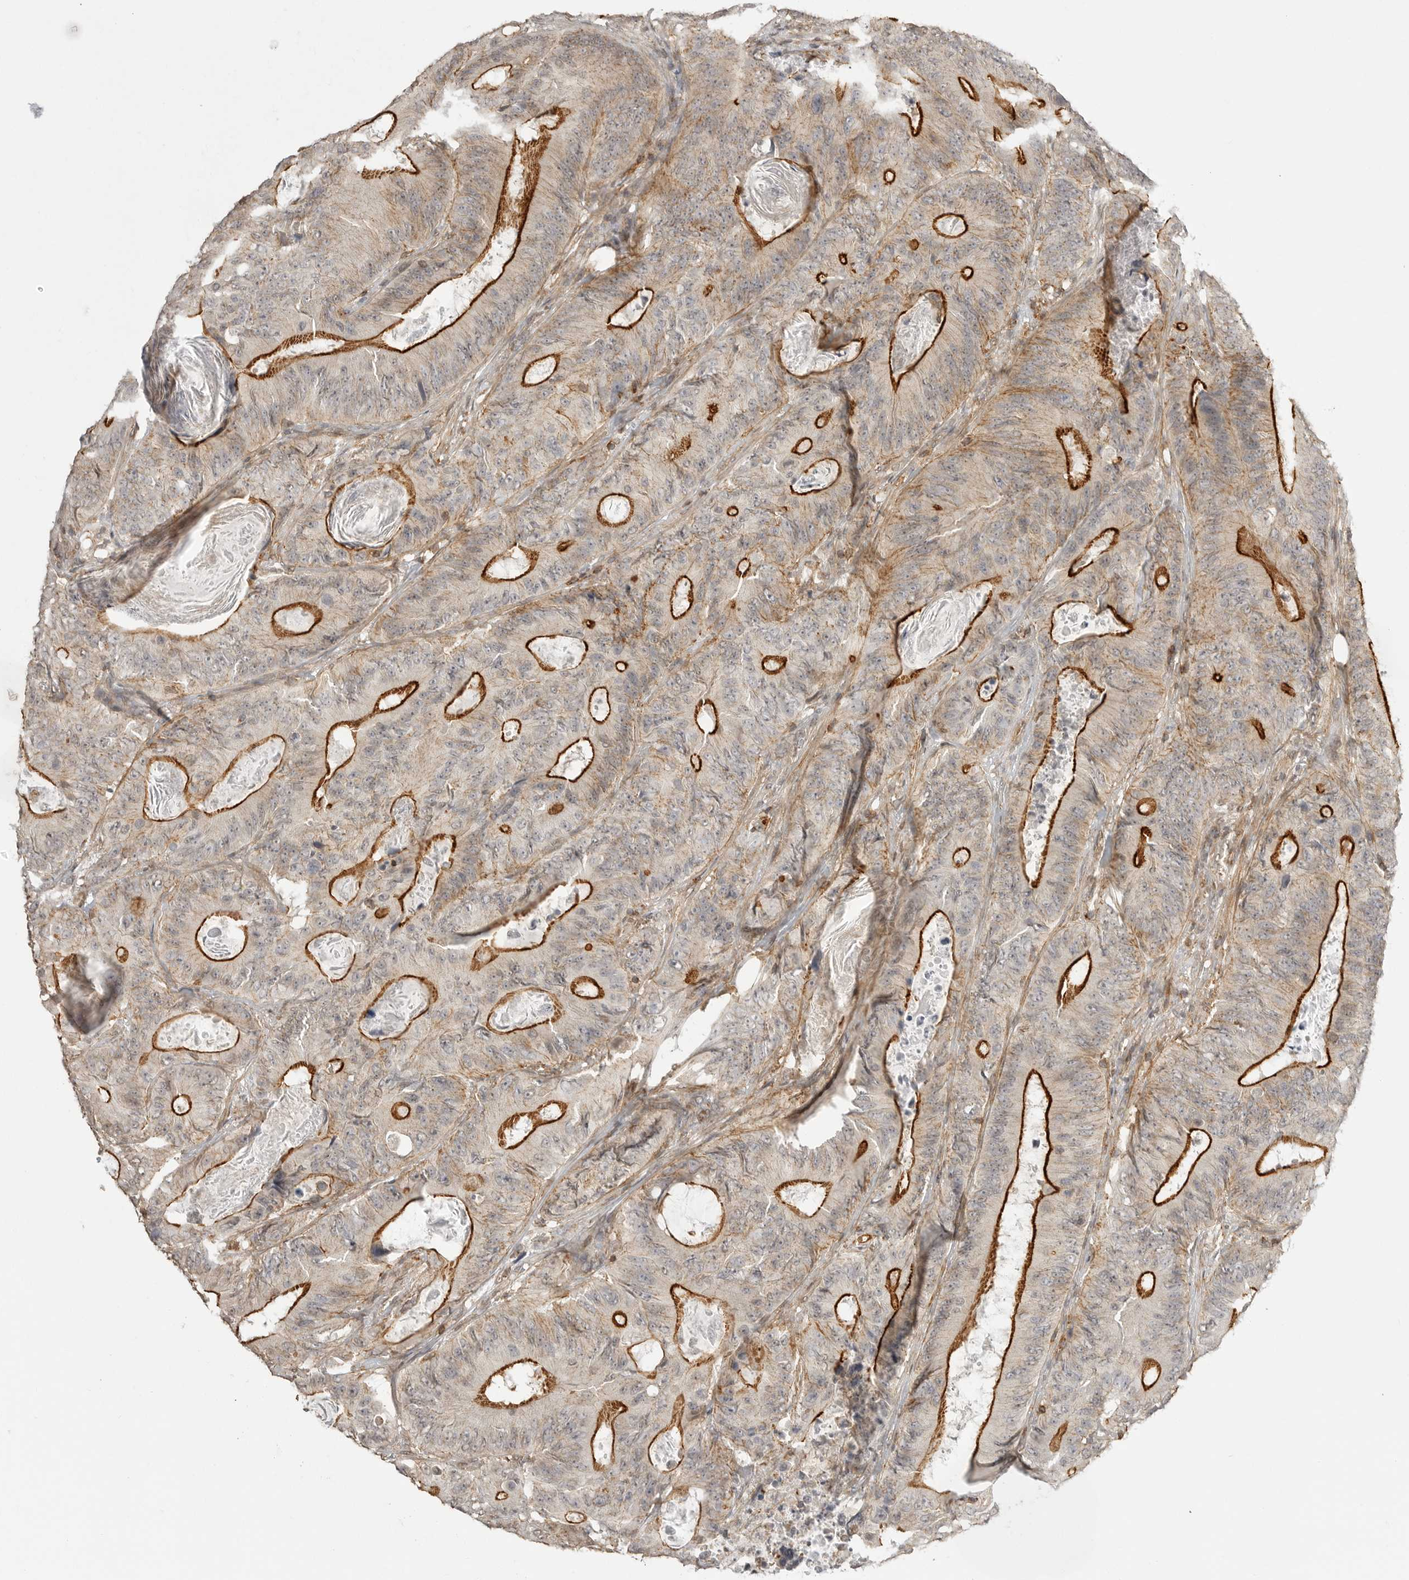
{"staining": {"intensity": "strong", "quantity": "<25%", "location": "cytoplasmic/membranous"}, "tissue": "colorectal cancer", "cell_type": "Tumor cells", "image_type": "cancer", "snomed": [{"axis": "morphology", "description": "Adenocarcinoma, NOS"}, {"axis": "topography", "description": "Colon"}], "caption": "Human colorectal cancer stained with a brown dye exhibits strong cytoplasmic/membranous positive staining in approximately <25% of tumor cells.", "gene": "GPC2", "patient": {"sex": "male", "age": 83}}